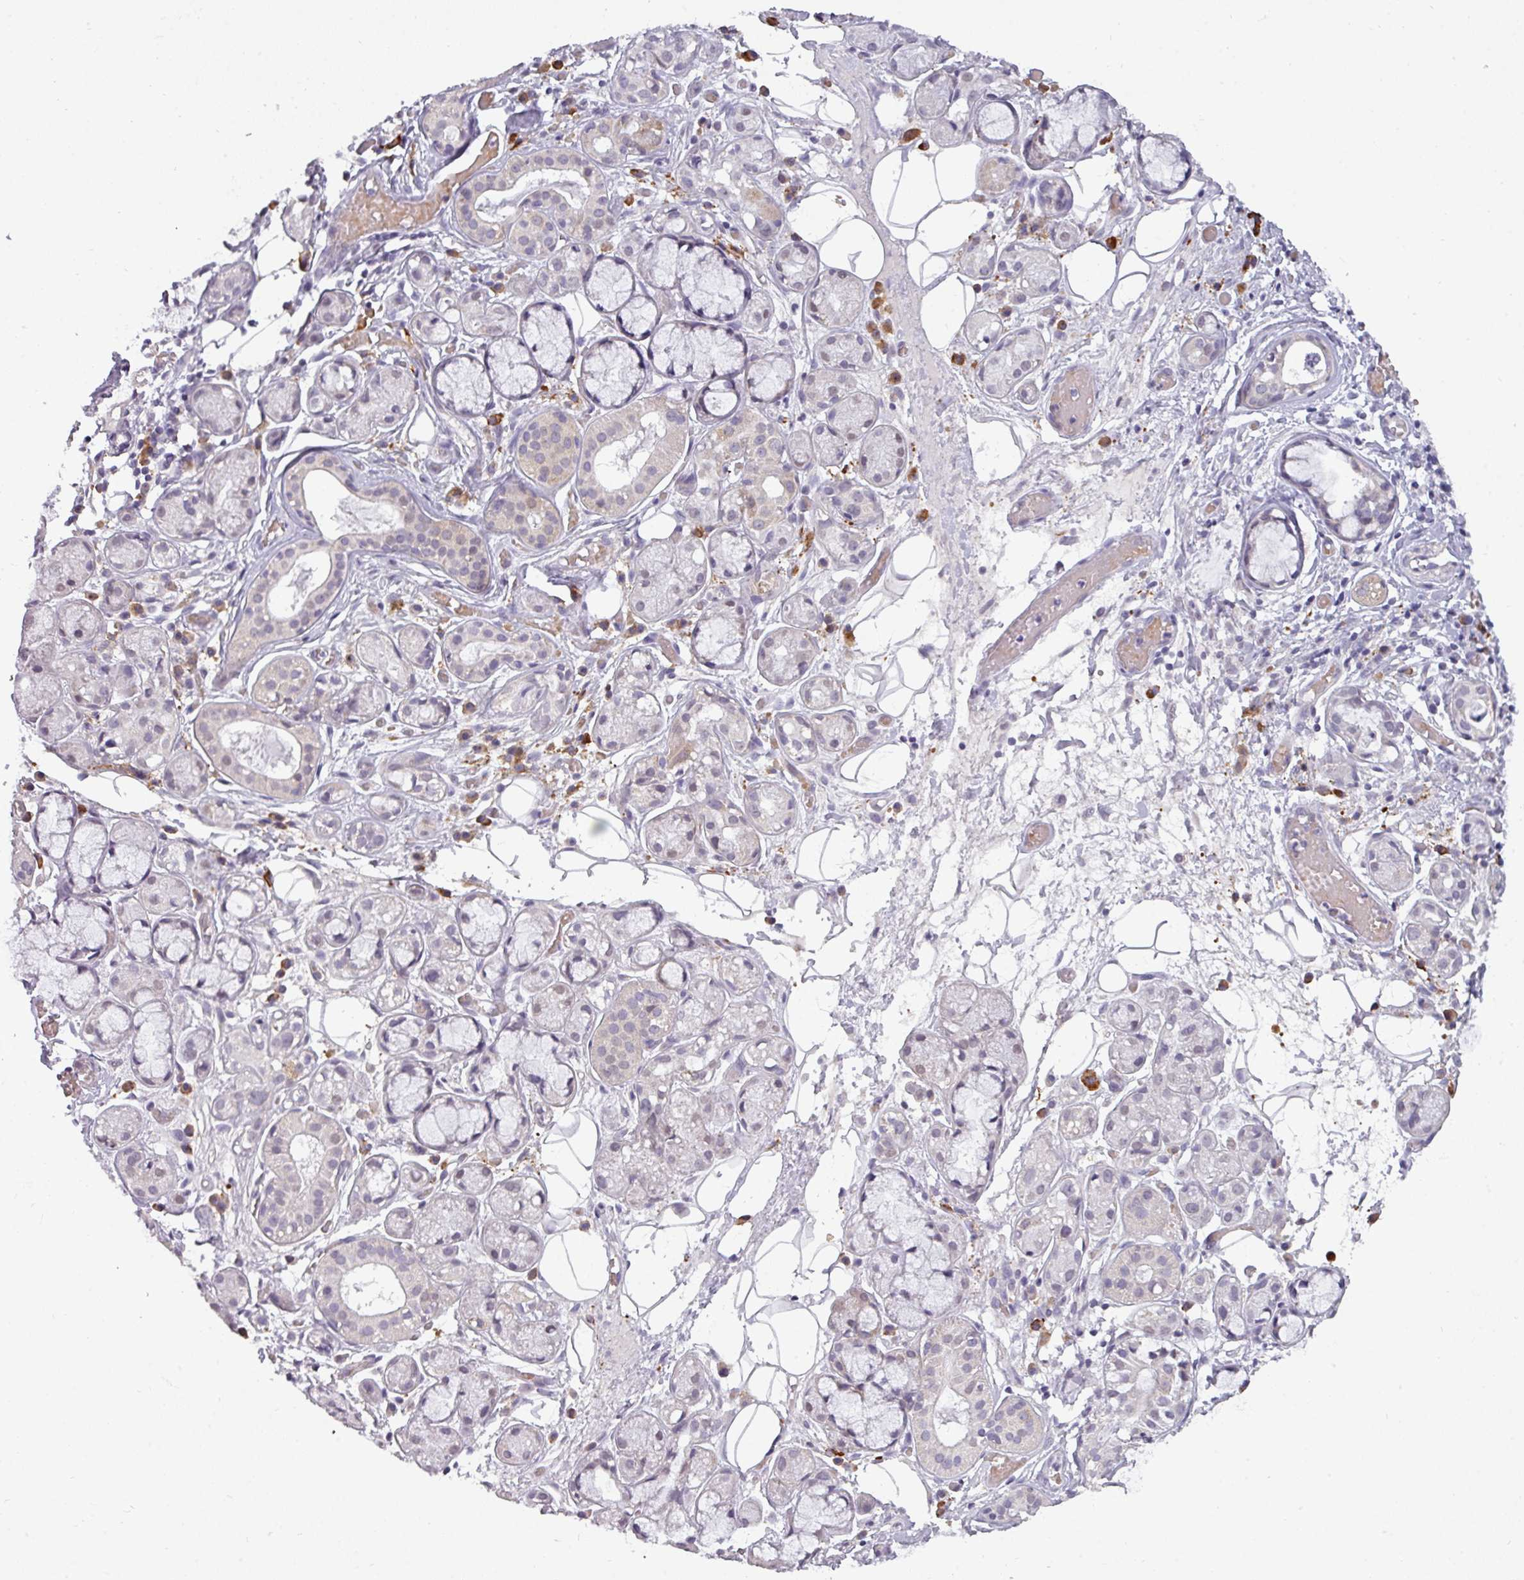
{"staining": {"intensity": "negative", "quantity": "none", "location": "none"}, "tissue": "salivary gland", "cell_type": "Glandular cells", "image_type": "normal", "snomed": [{"axis": "morphology", "description": "Normal tissue, NOS"}, {"axis": "topography", "description": "Salivary gland"}], "caption": "DAB immunohistochemical staining of benign salivary gland displays no significant expression in glandular cells.", "gene": "C2orf68", "patient": {"sex": "male", "age": 82}}